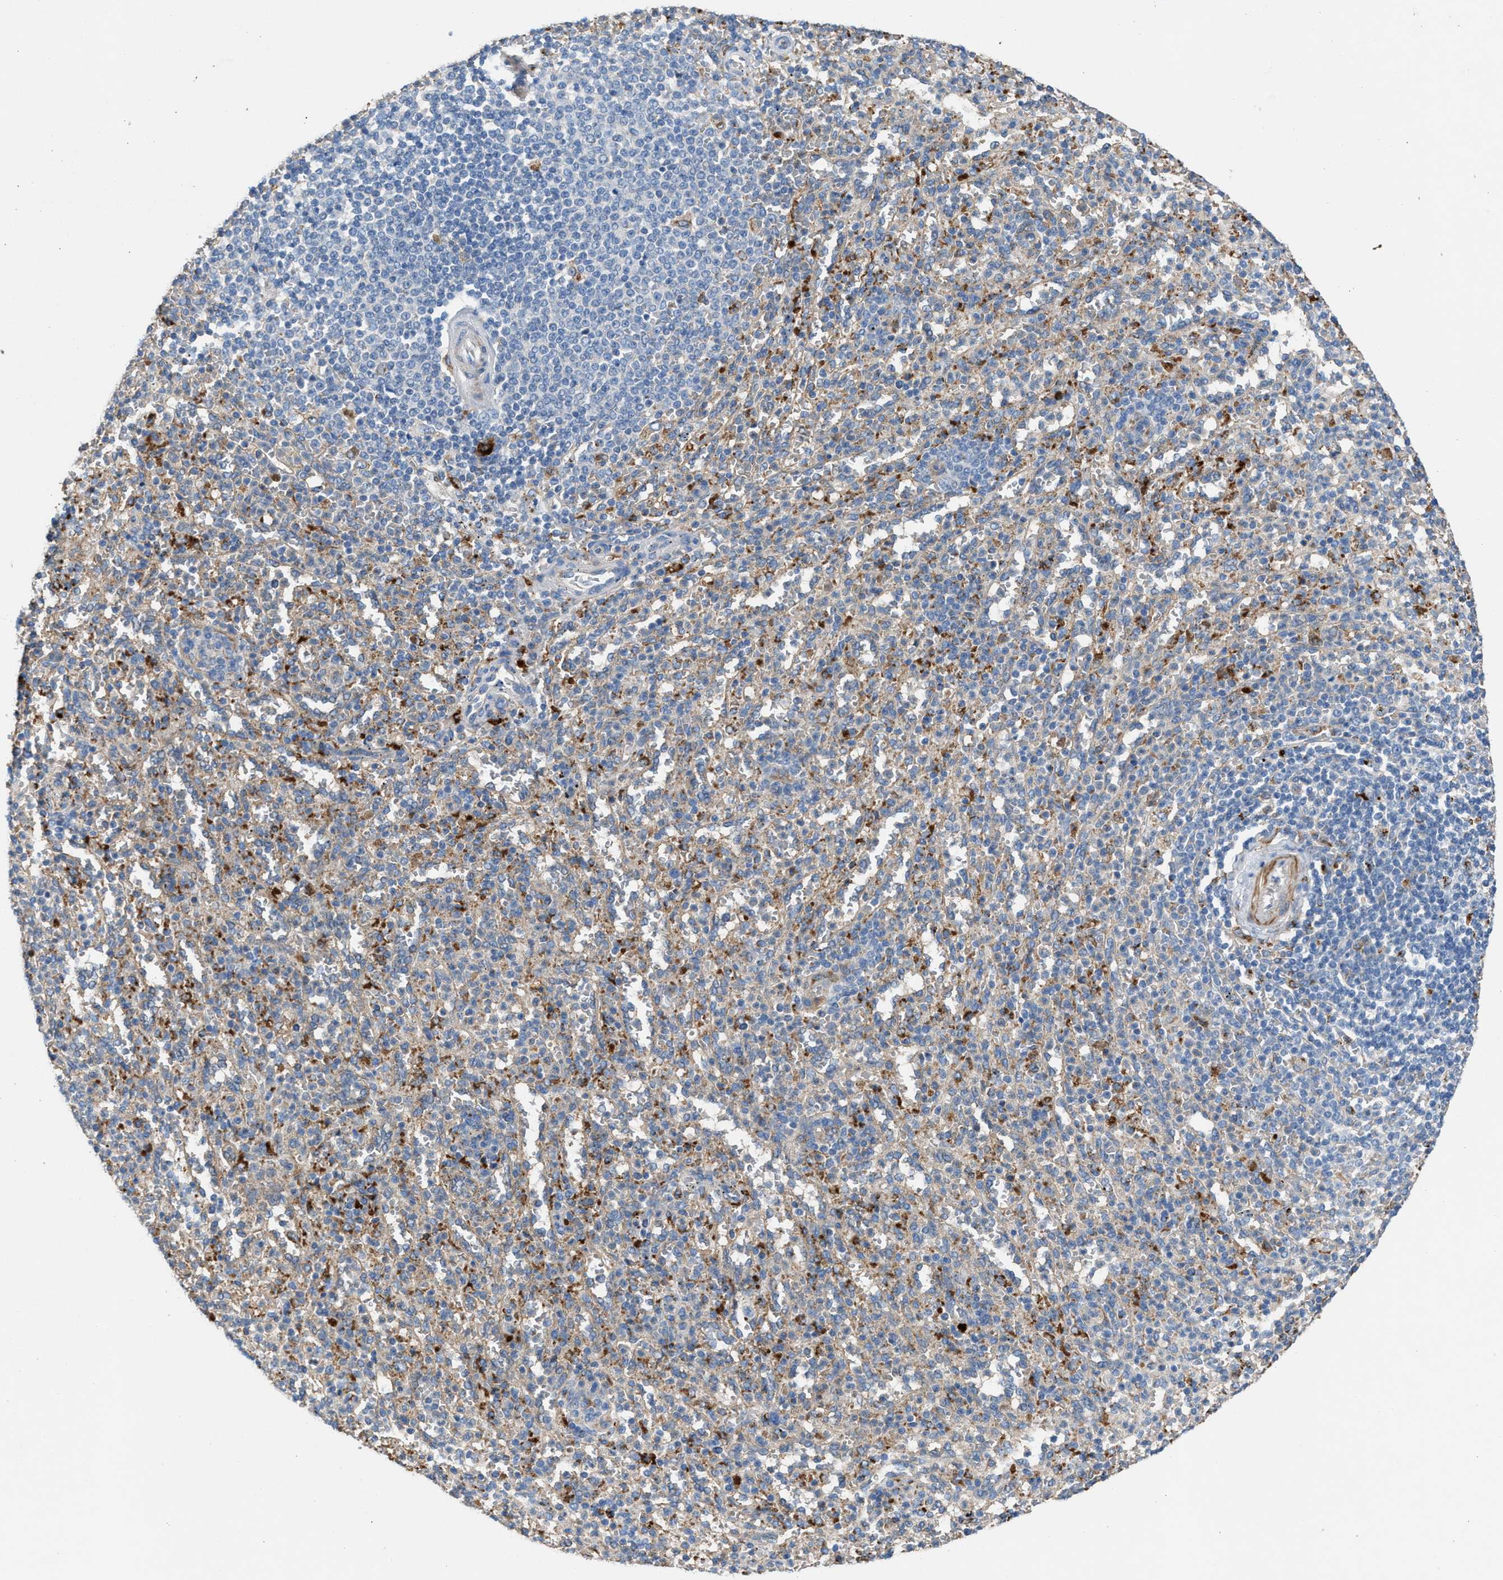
{"staining": {"intensity": "weak", "quantity": "<25%", "location": "cytoplasmic/membranous"}, "tissue": "spleen", "cell_type": "Cells in red pulp", "image_type": "normal", "snomed": [{"axis": "morphology", "description": "Normal tissue, NOS"}, {"axis": "topography", "description": "Spleen"}], "caption": "This is a micrograph of immunohistochemistry staining of unremarkable spleen, which shows no positivity in cells in red pulp. (Stains: DAB (3,3'-diaminobenzidine) immunohistochemistry (IHC) with hematoxylin counter stain, Microscopy: brightfield microscopy at high magnification).", "gene": "AOAH", "patient": {"sex": "male", "age": 36}}